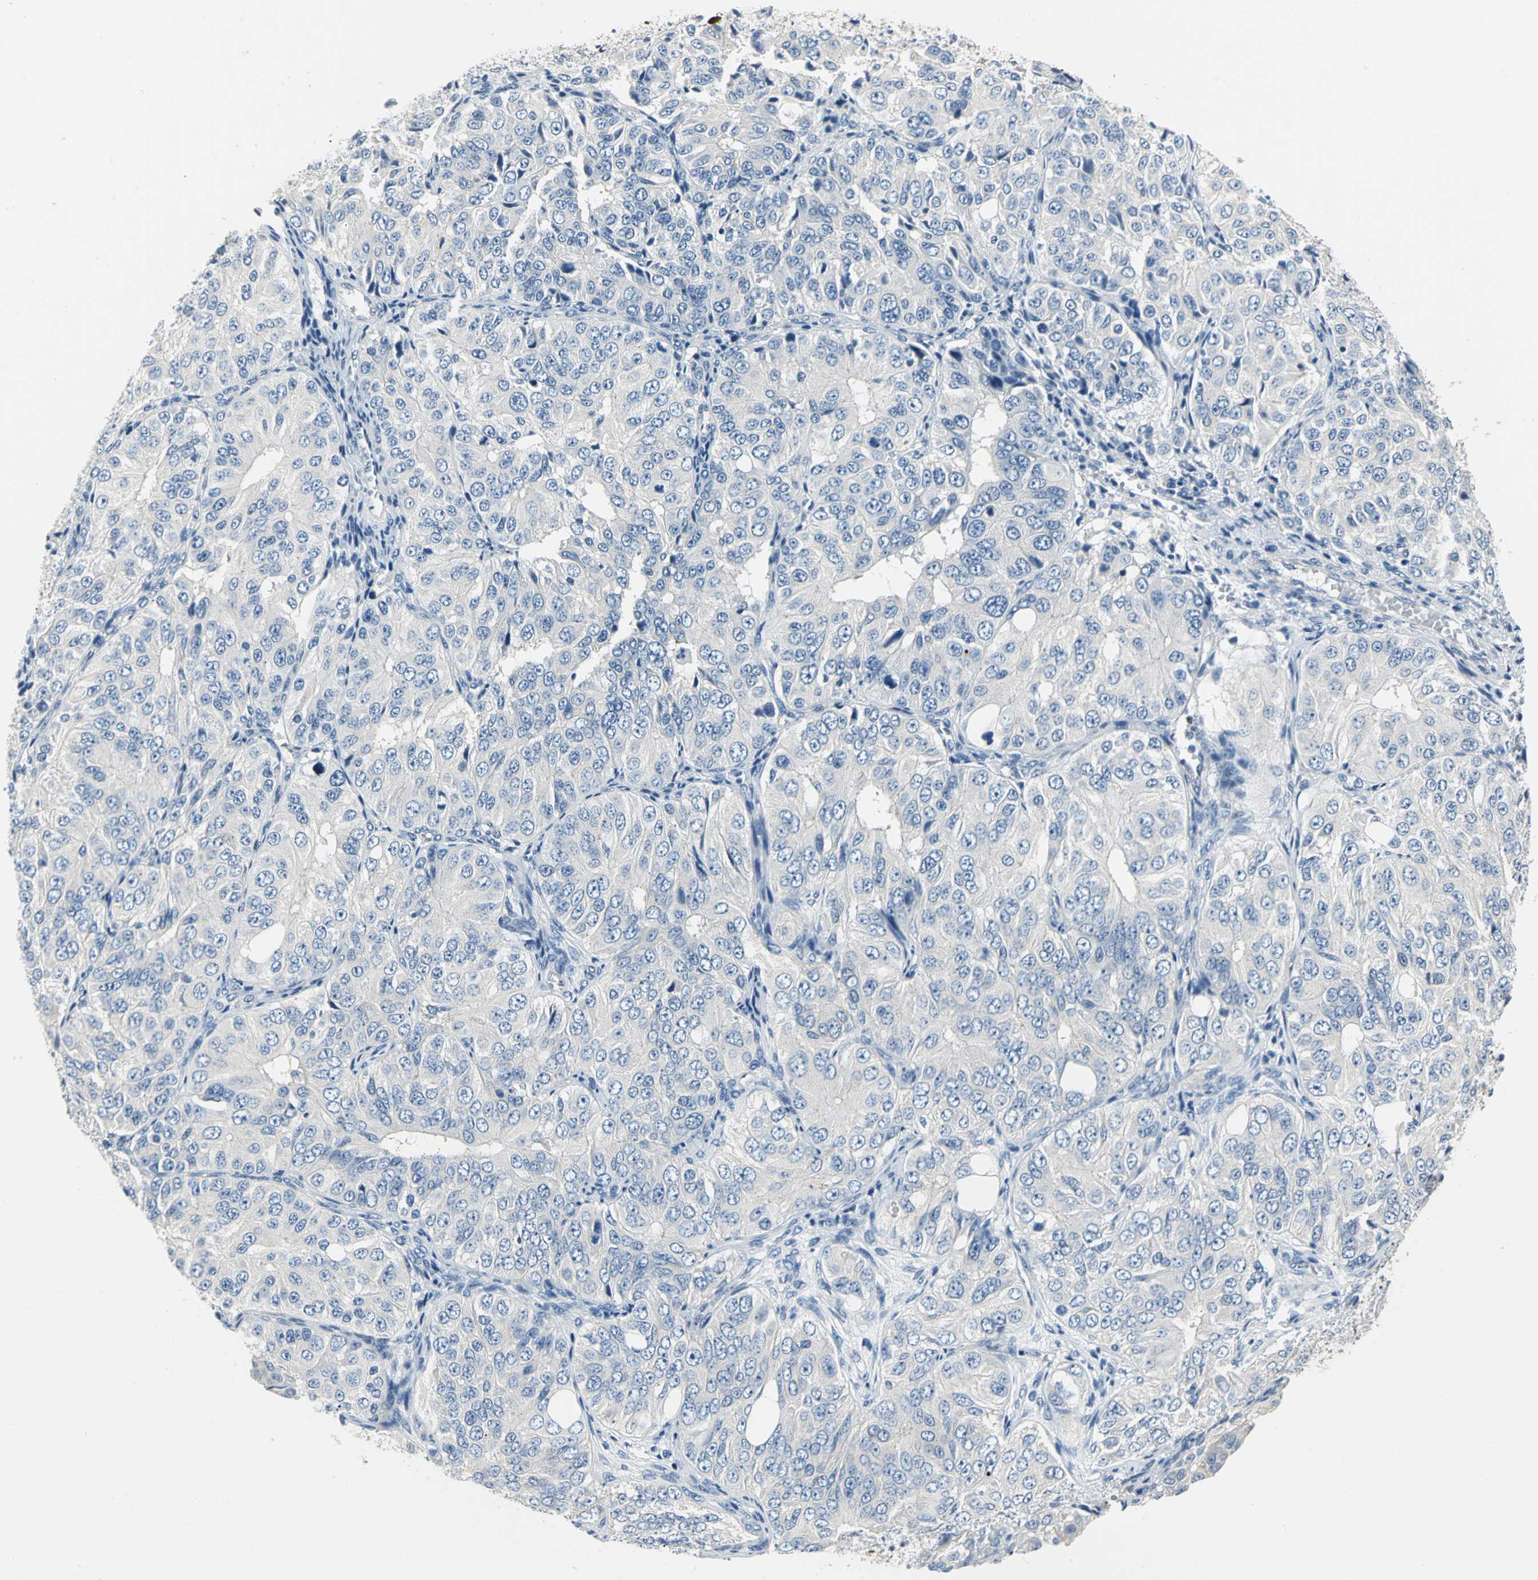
{"staining": {"intensity": "negative", "quantity": "none", "location": "none"}, "tissue": "ovarian cancer", "cell_type": "Tumor cells", "image_type": "cancer", "snomed": [{"axis": "morphology", "description": "Carcinoma, endometroid"}, {"axis": "topography", "description": "Ovary"}], "caption": "DAB immunohistochemical staining of human ovarian endometroid carcinoma reveals no significant staining in tumor cells.", "gene": "RIPOR1", "patient": {"sex": "female", "age": 51}}